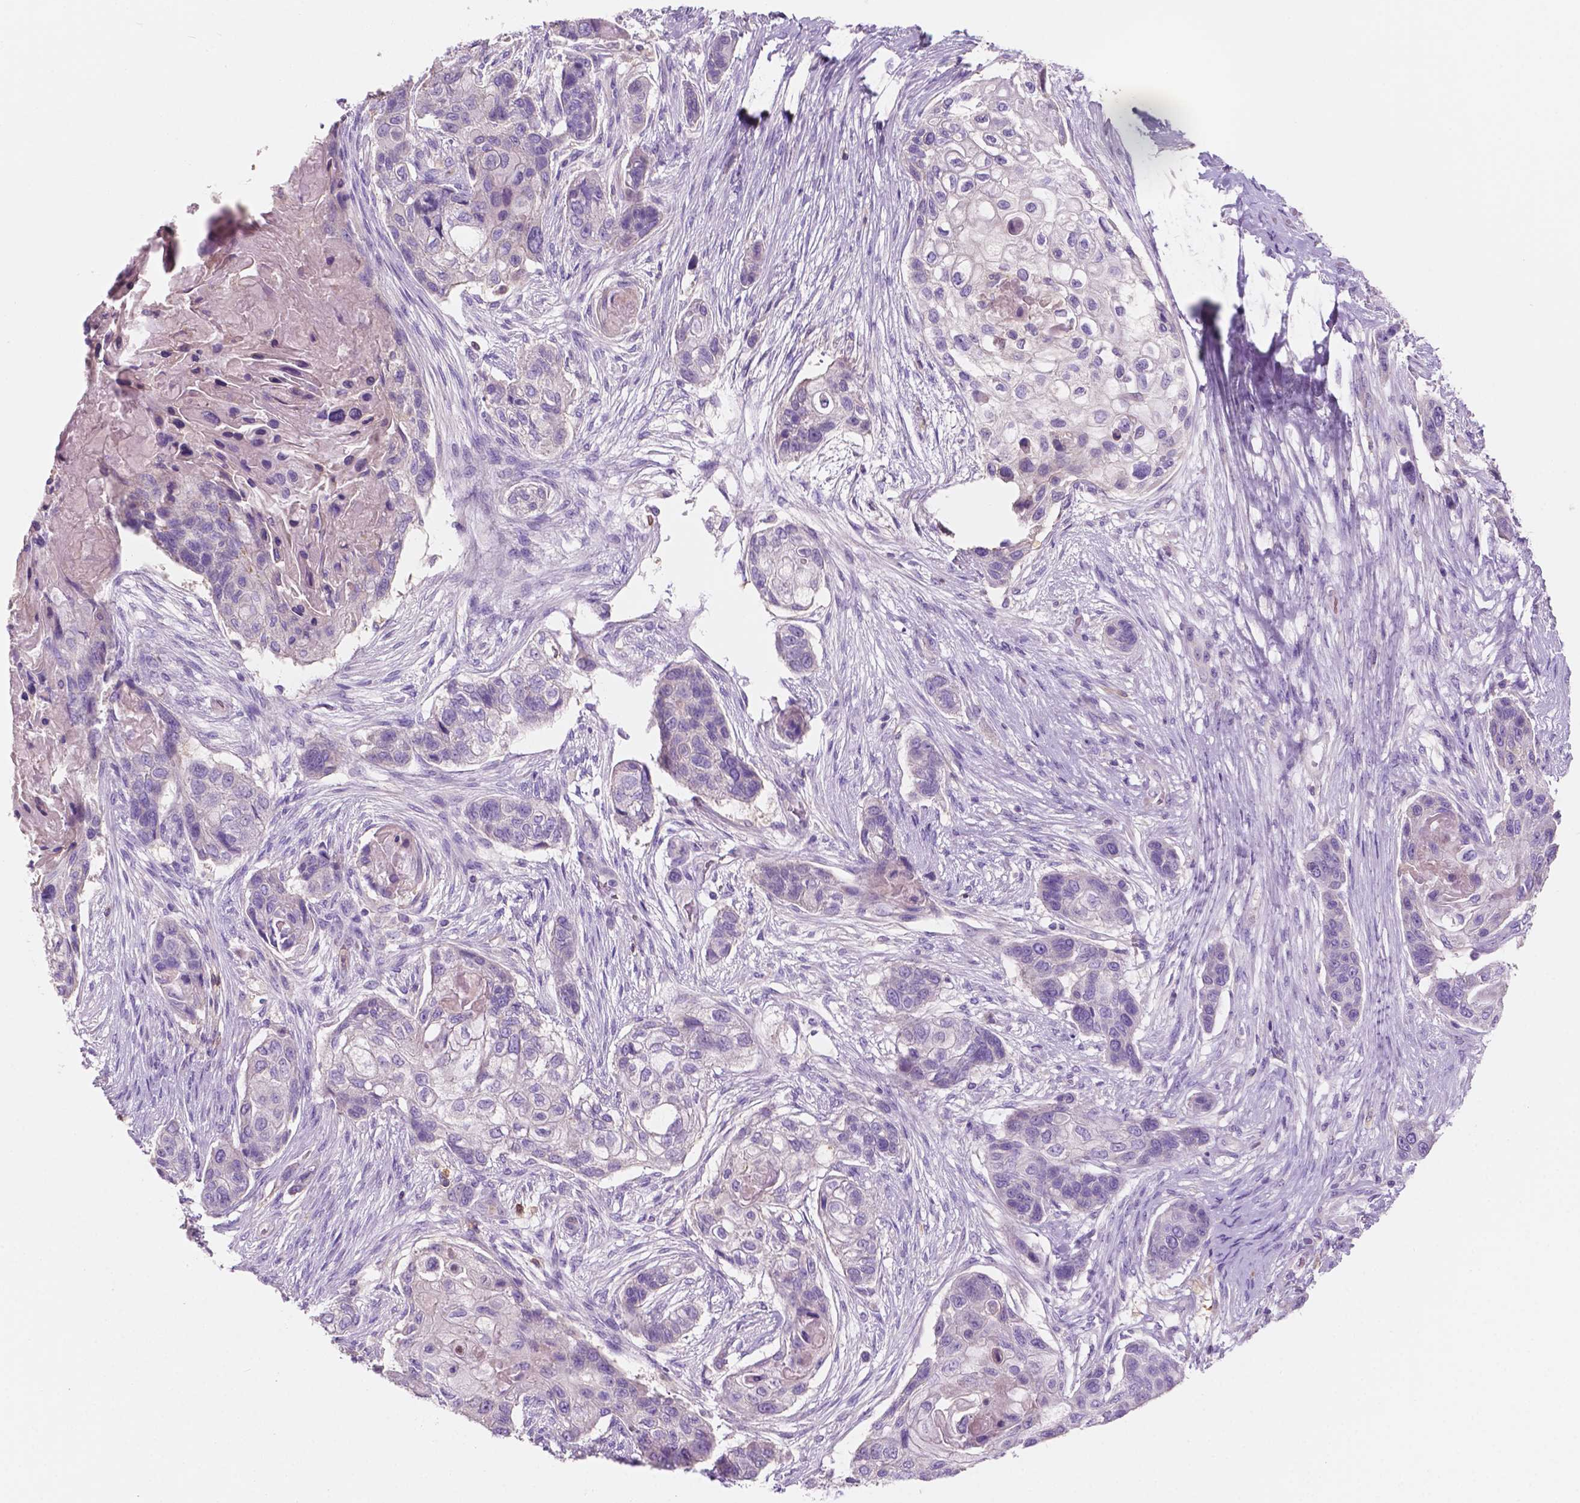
{"staining": {"intensity": "negative", "quantity": "none", "location": "none"}, "tissue": "lung cancer", "cell_type": "Tumor cells", "image_type": "cancer", "snomed": [{"axis": "morphology", "description": "Squamous cell carcinoma, NOS"}, {"axis": "topography", "description": "Lung"}], "caption": "A high-resolution photomicrograph shows IHC staining of lung cancer (squamous cell carcinoma), which reveals no significant expression in tumor cells. (Stains: DAB (3,3'-diaminobenzidine) immunohistochemistry (IHC) with hematoxylin counter stain, Microscopy: brightfield microscopy at high magnification).", "gene": "SEMA4A", "patient": {"sex": "male", "age": 69}}